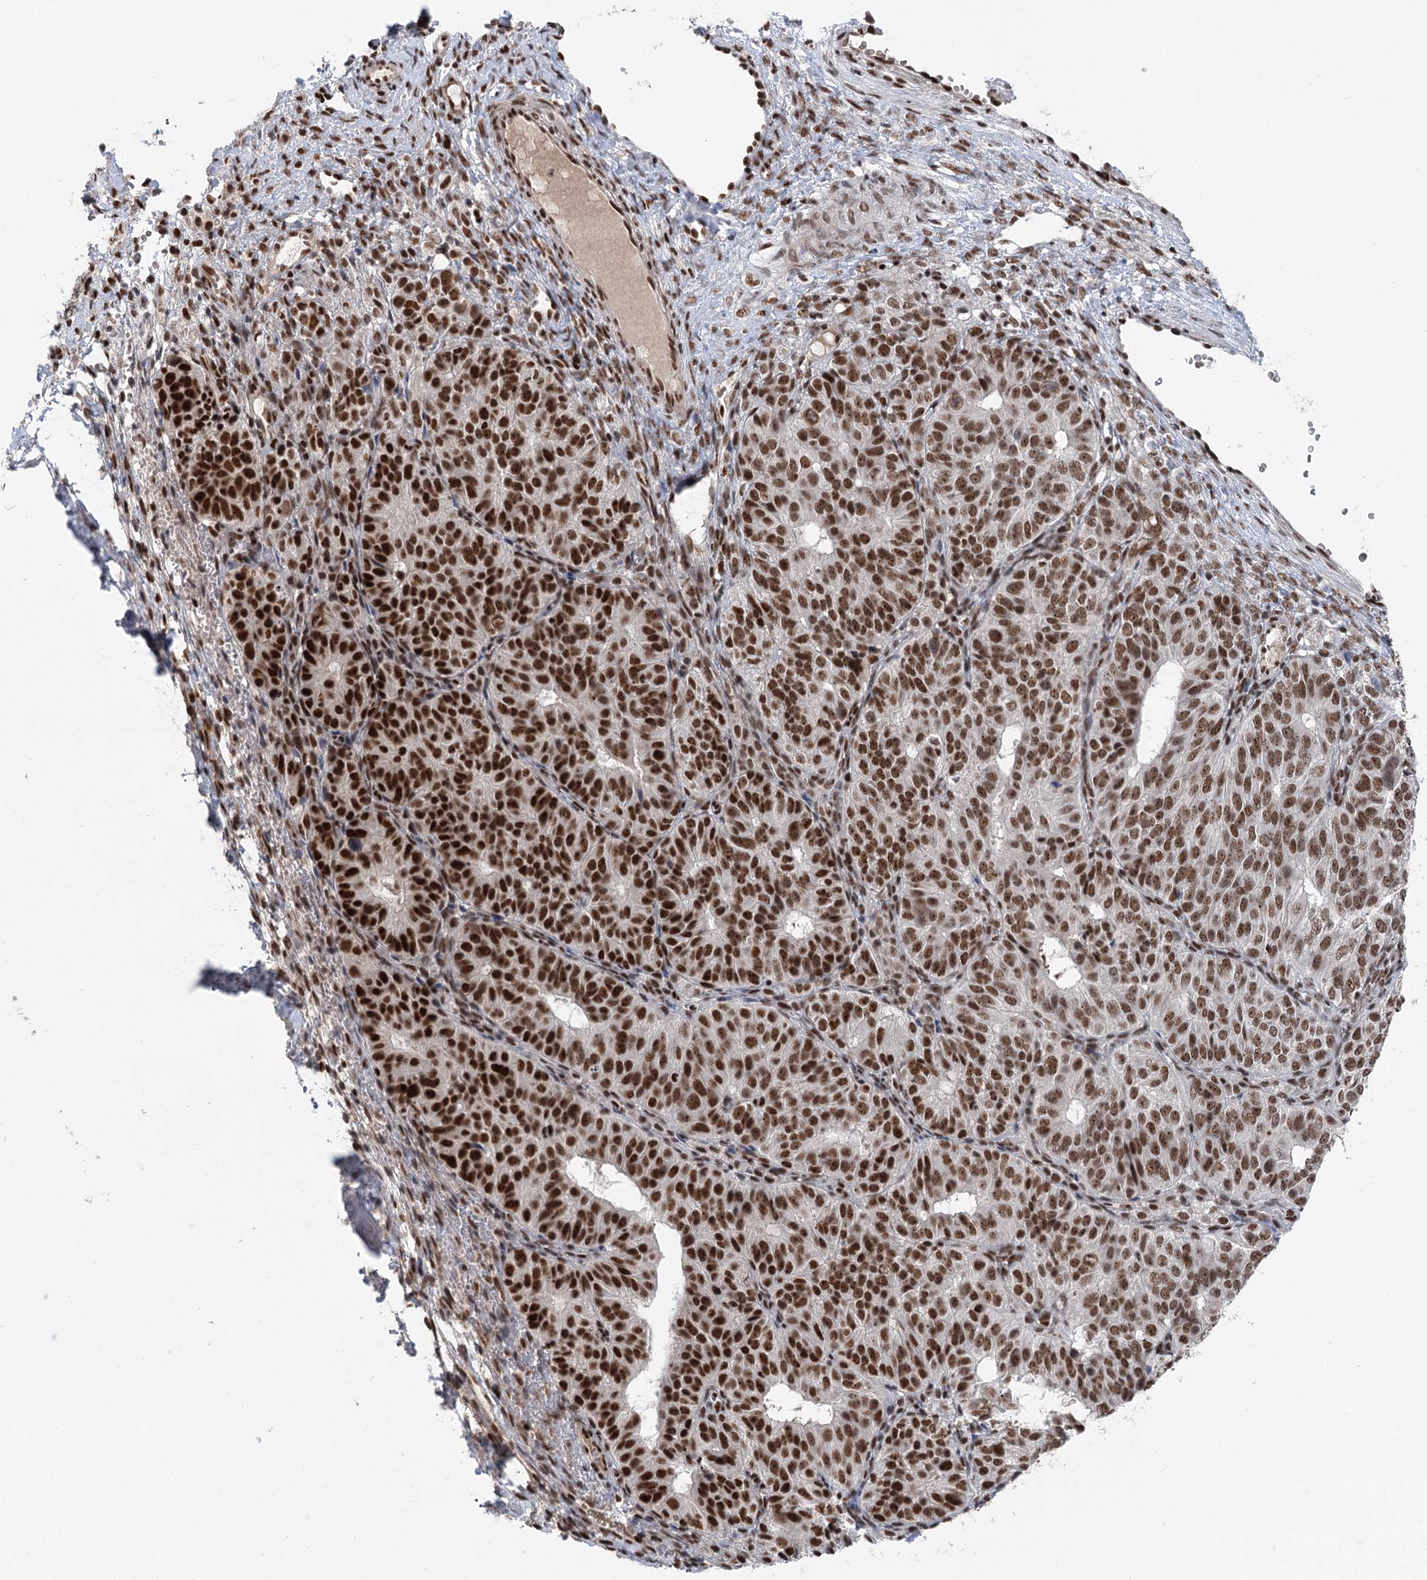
{"staining": {"intensity": "strong", "quantity": ">75%", "location": "nuclear"}, "tissue": "ovarian cancer", "cell_type": "Tumor cells", "image_type": "cancer", "snomed": [{"axis": "morphology", "description": "Carcinoma, endometroid"}, {"axis": "topography", "description": "Ovary"}], "caption": "Immunohistochemistry (IHC) image of neoplastic tissue: human endometroid carcinoma (ovarian) stained using IHC reveals high levels of strong protein expression localized specifically in the nuclear of tumor cells, appearing as a nuclear brown color.", "gene": "CGGBP1", "patient": {"sex": "female", "age": 51}}